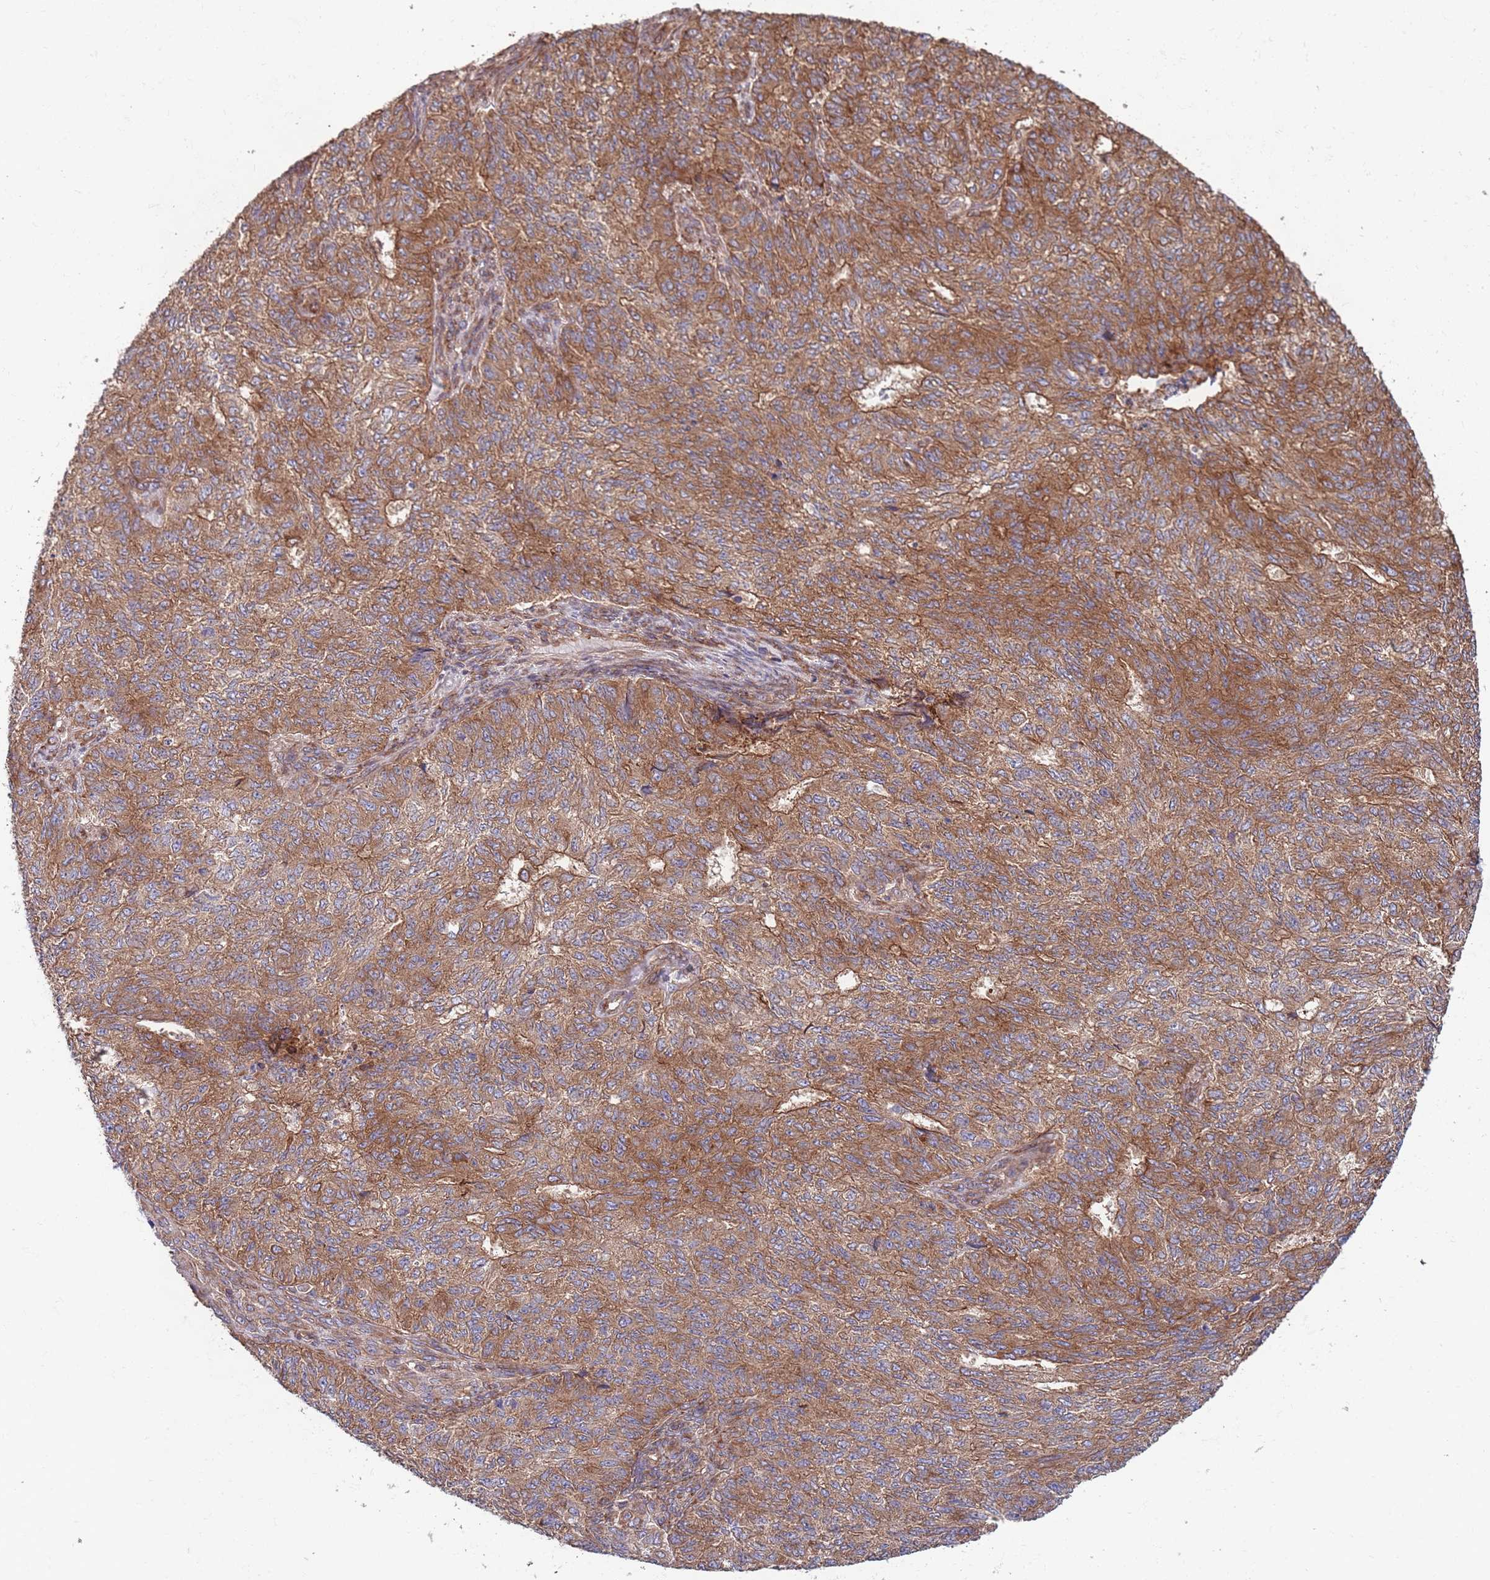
{"staining": {"intensity": "moderate", "quantity": ">75%", "location": "cytoplasmic/membranous"}, "tissue": "endometrial cancer", "cell_type": "Tumor cells", "image_type": "cancer", "snomed": [{"axis": "morphology", "description": "Adenocarcinoma, NOS"}, {"axis": "topography", "description": "Endometrium"}], "caption": "Protein staining displays moderate cytoplasmic/membranous staining in approximately >75% of tumor cells in endometrial adenocarcinoma. Nuclei are stained in blue.", "gene": "RNF19B", "patient": {"sex": "female", "age": 32}}